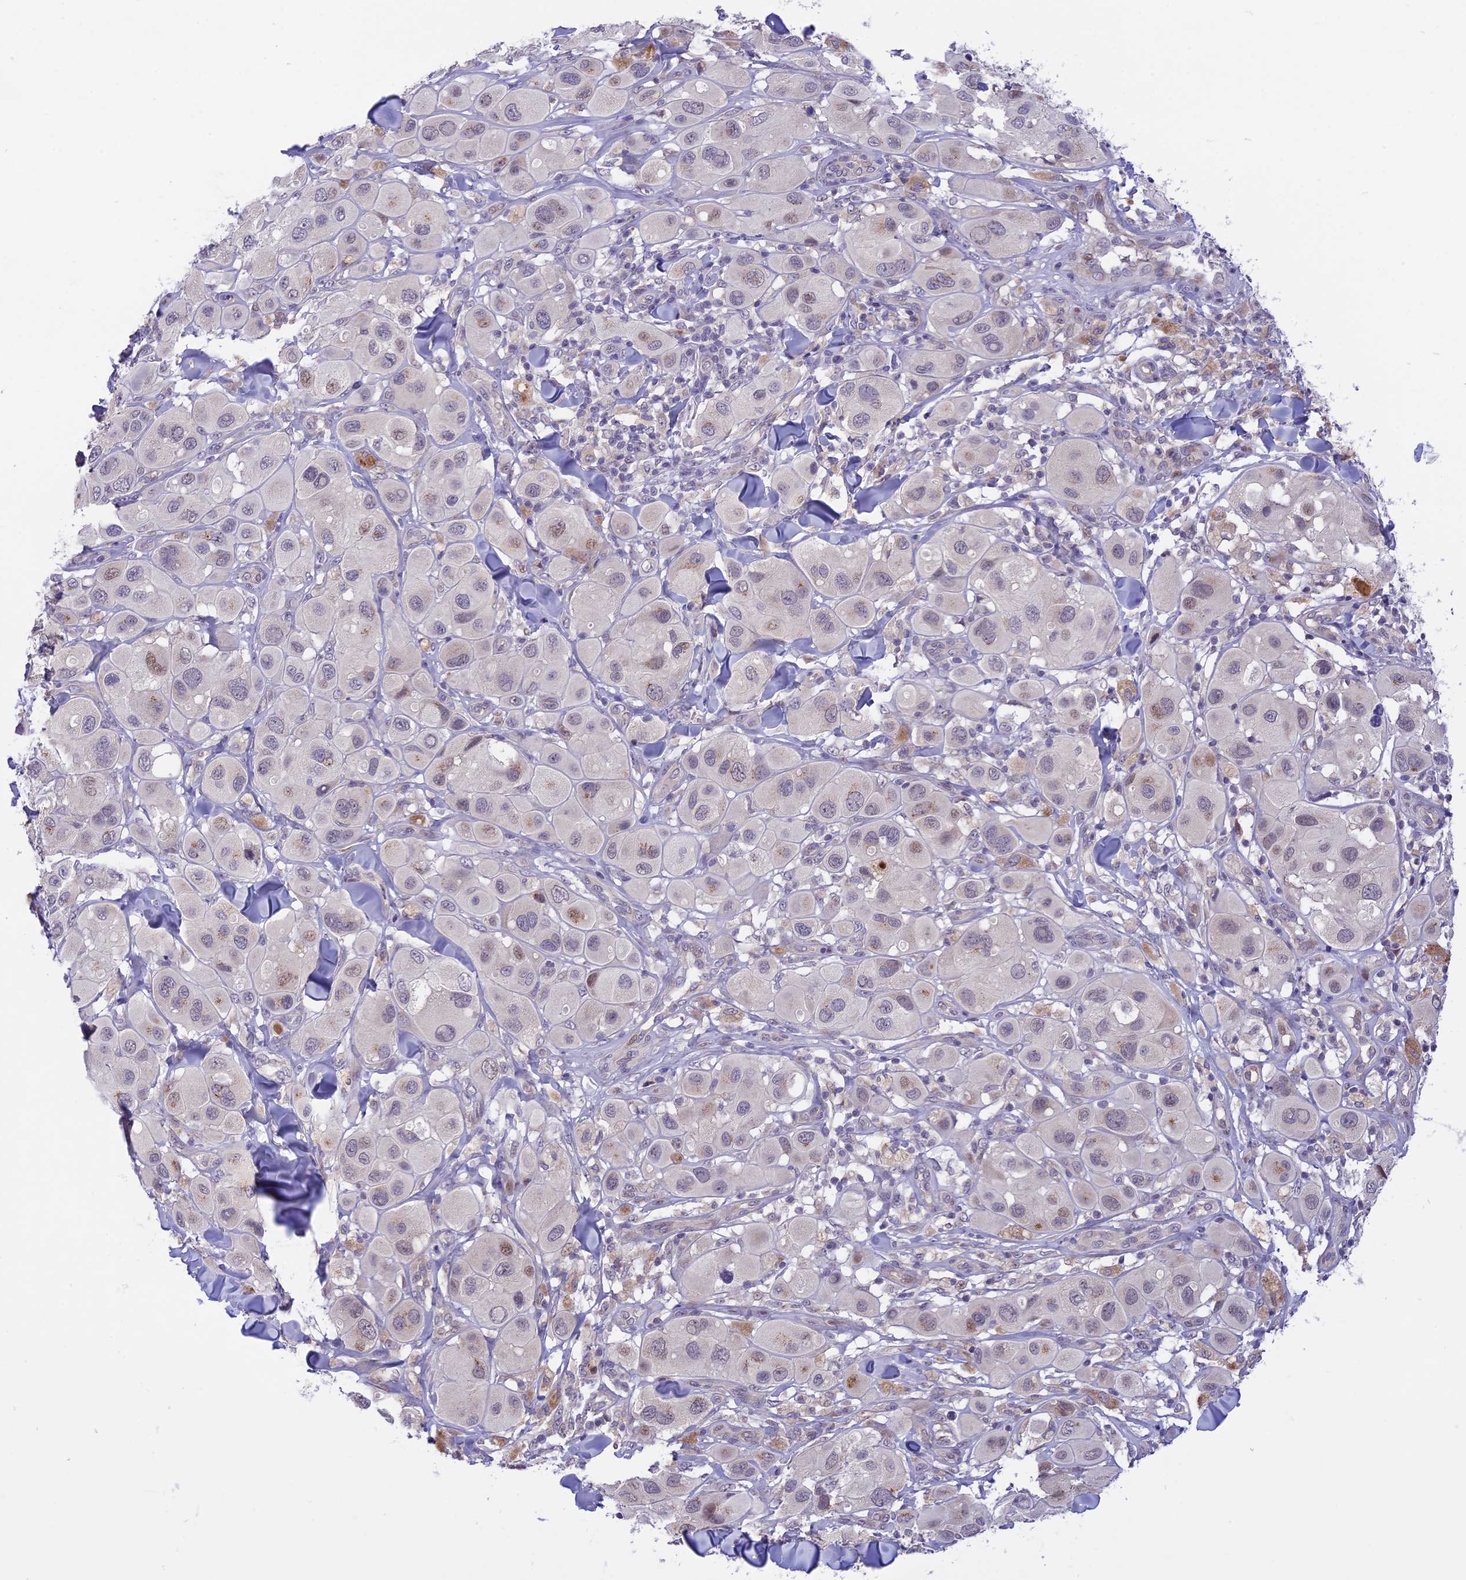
{"staining": {"intensity": "weak", "quantity": "<25%", "location": "cytoplasmic/membranous,nuclear"}, "tissue": "melanoma", "cell_type": "Tumor cells", "image_type": "cancer", "snomed": [{"axis": "morphology", "description": "Malignant melanoma, Metastatic site"}, {"axis": "topography", "description": "Skin"}], "caption": "IHC micrograph of neoplastic tissue: melanoma stained with DAB displays no significant protein expression in tumor cells.", "gene": "ZNF837", "patient": {"sex": "male", "age": 41}}